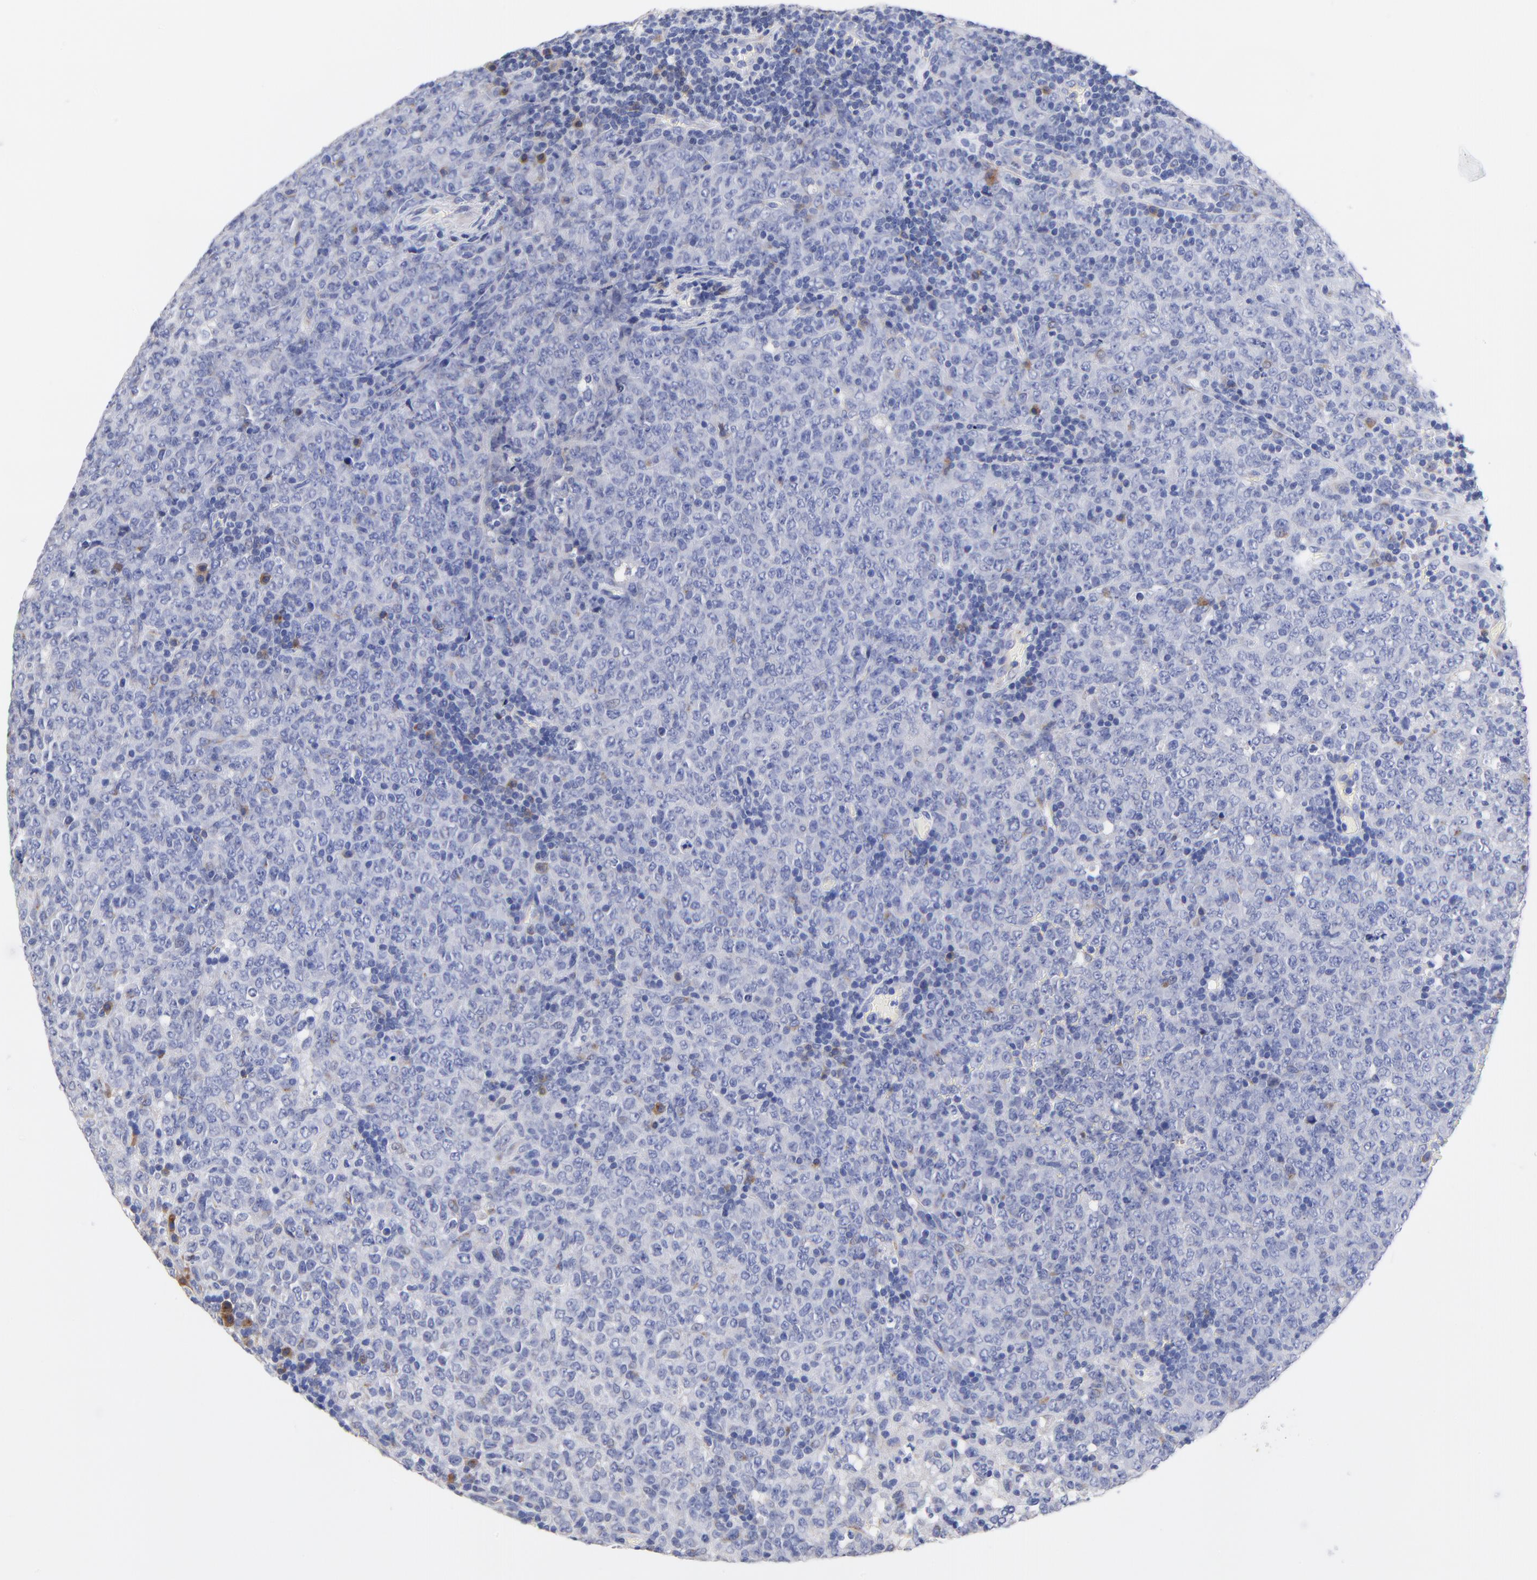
{"staining": {"intensity": "moderate", "quantity": "<25%", "location": "cytoplasmic/membranous"}, "tissue": "lymphoma", "cell_type": "Tumor cells", "image_type": "cancer", "snomed": [{"axis": "morphology", "description": "Malignant lymphoma, non-Hodgkin's type, High grade"}, {"axis": "topography", "description": "Tonsil"}], "caption": "The immunohistochemical stain shows moderate cytoplasmic/membranous positivity in tumor cells of lymphoma tissue.", "gene": "LAX1", "patient": {"sex": "female", "age": 36}}